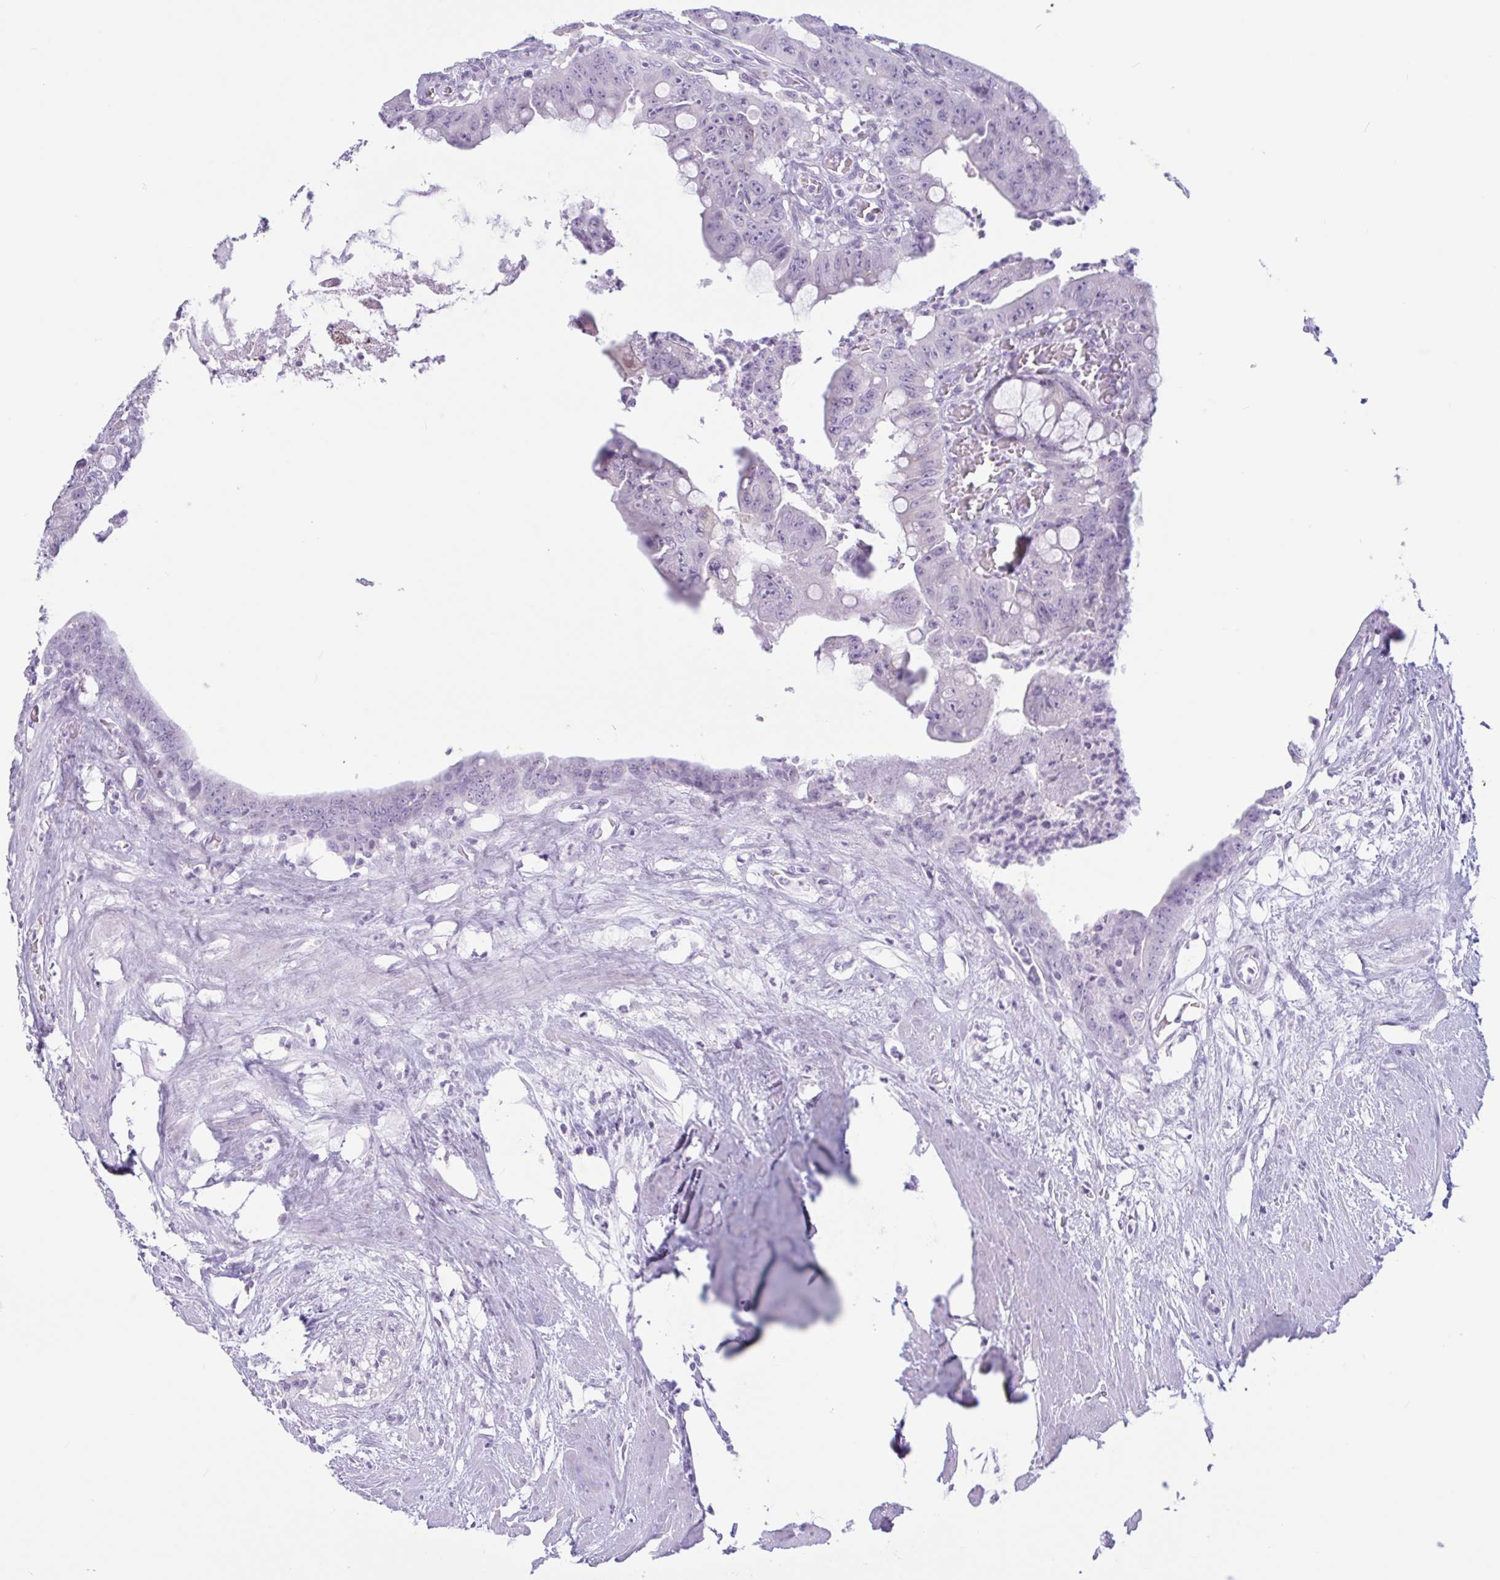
{"staining": {"intensity": "negative", "quantity": "none", "location": "none"}, "tissue": "colorectal cancer", "cell_type": "Tumor cells", "image_type": "cancer", "snomed": [{"axis": "morphology", "description": "Adenocarcinoma, NOS"}, {"axis": "topography", "description": "Rectum"}], "caption": "A high-resolution photomicrograph shows immunohistochemistry (IHC) staining of colorectal cancer, which reveals no significant expression in tumor cells. (DAB IHC, high magnification).", "gene": "CTSE", "patient": {"sex": "male", "age": 78}}